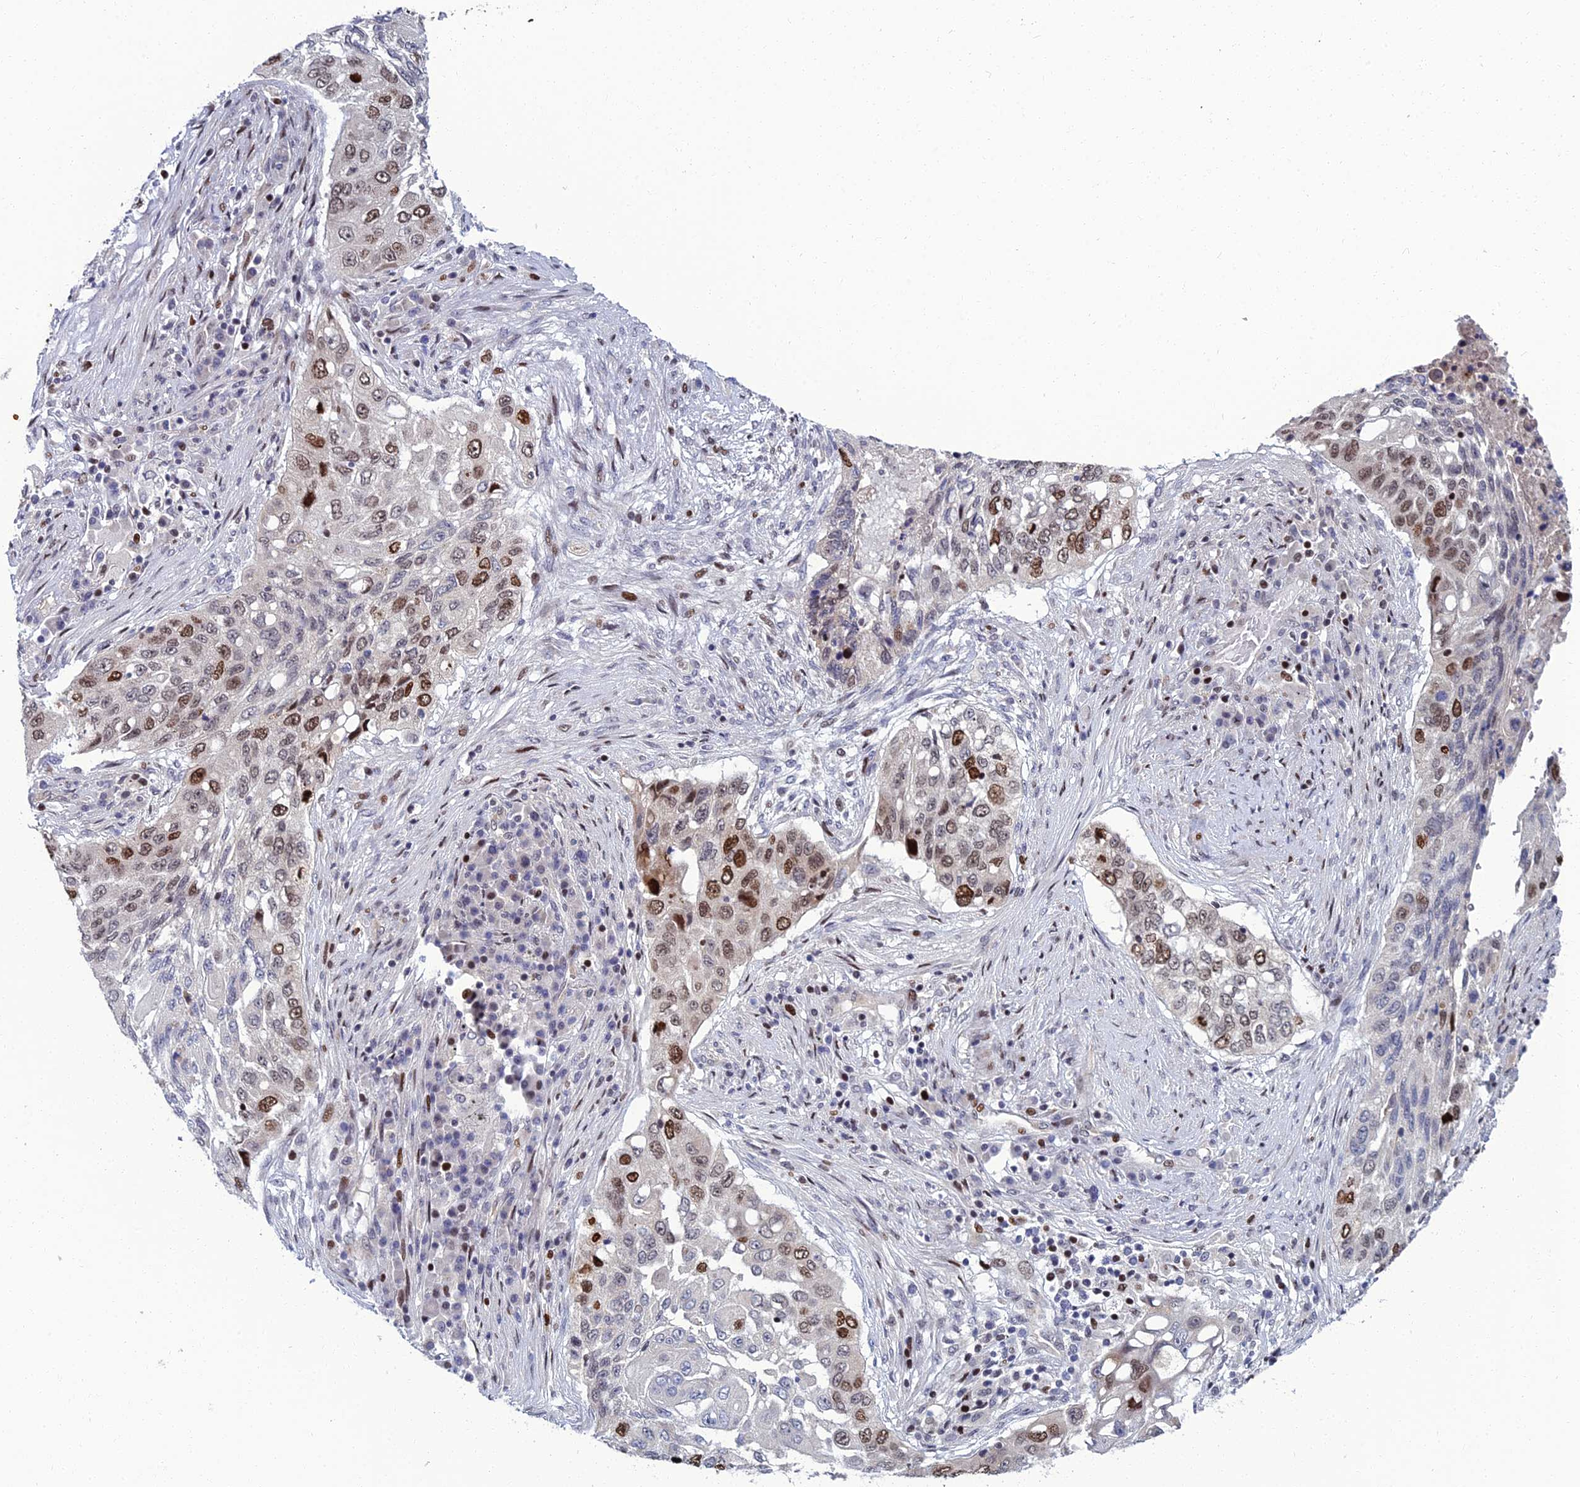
{"staining": {"intensity": "strong", "quantity": "<25%", "location": "nuclear"}, "tissue": "lung cancer", "cell_type": "Tumor cells", "image_type": "cancer", "snomed": [{"axis": "morphology", "description": "Squamous cell carcinoma, NOS"}, {"axis": "topography", "description": "Lung"}], "caption": "Lung cancer stained with a protein marker reveals strong staining in tumor cells.", "gene": "TAF9B", "patient": {"sex": "female", "age": 63}}